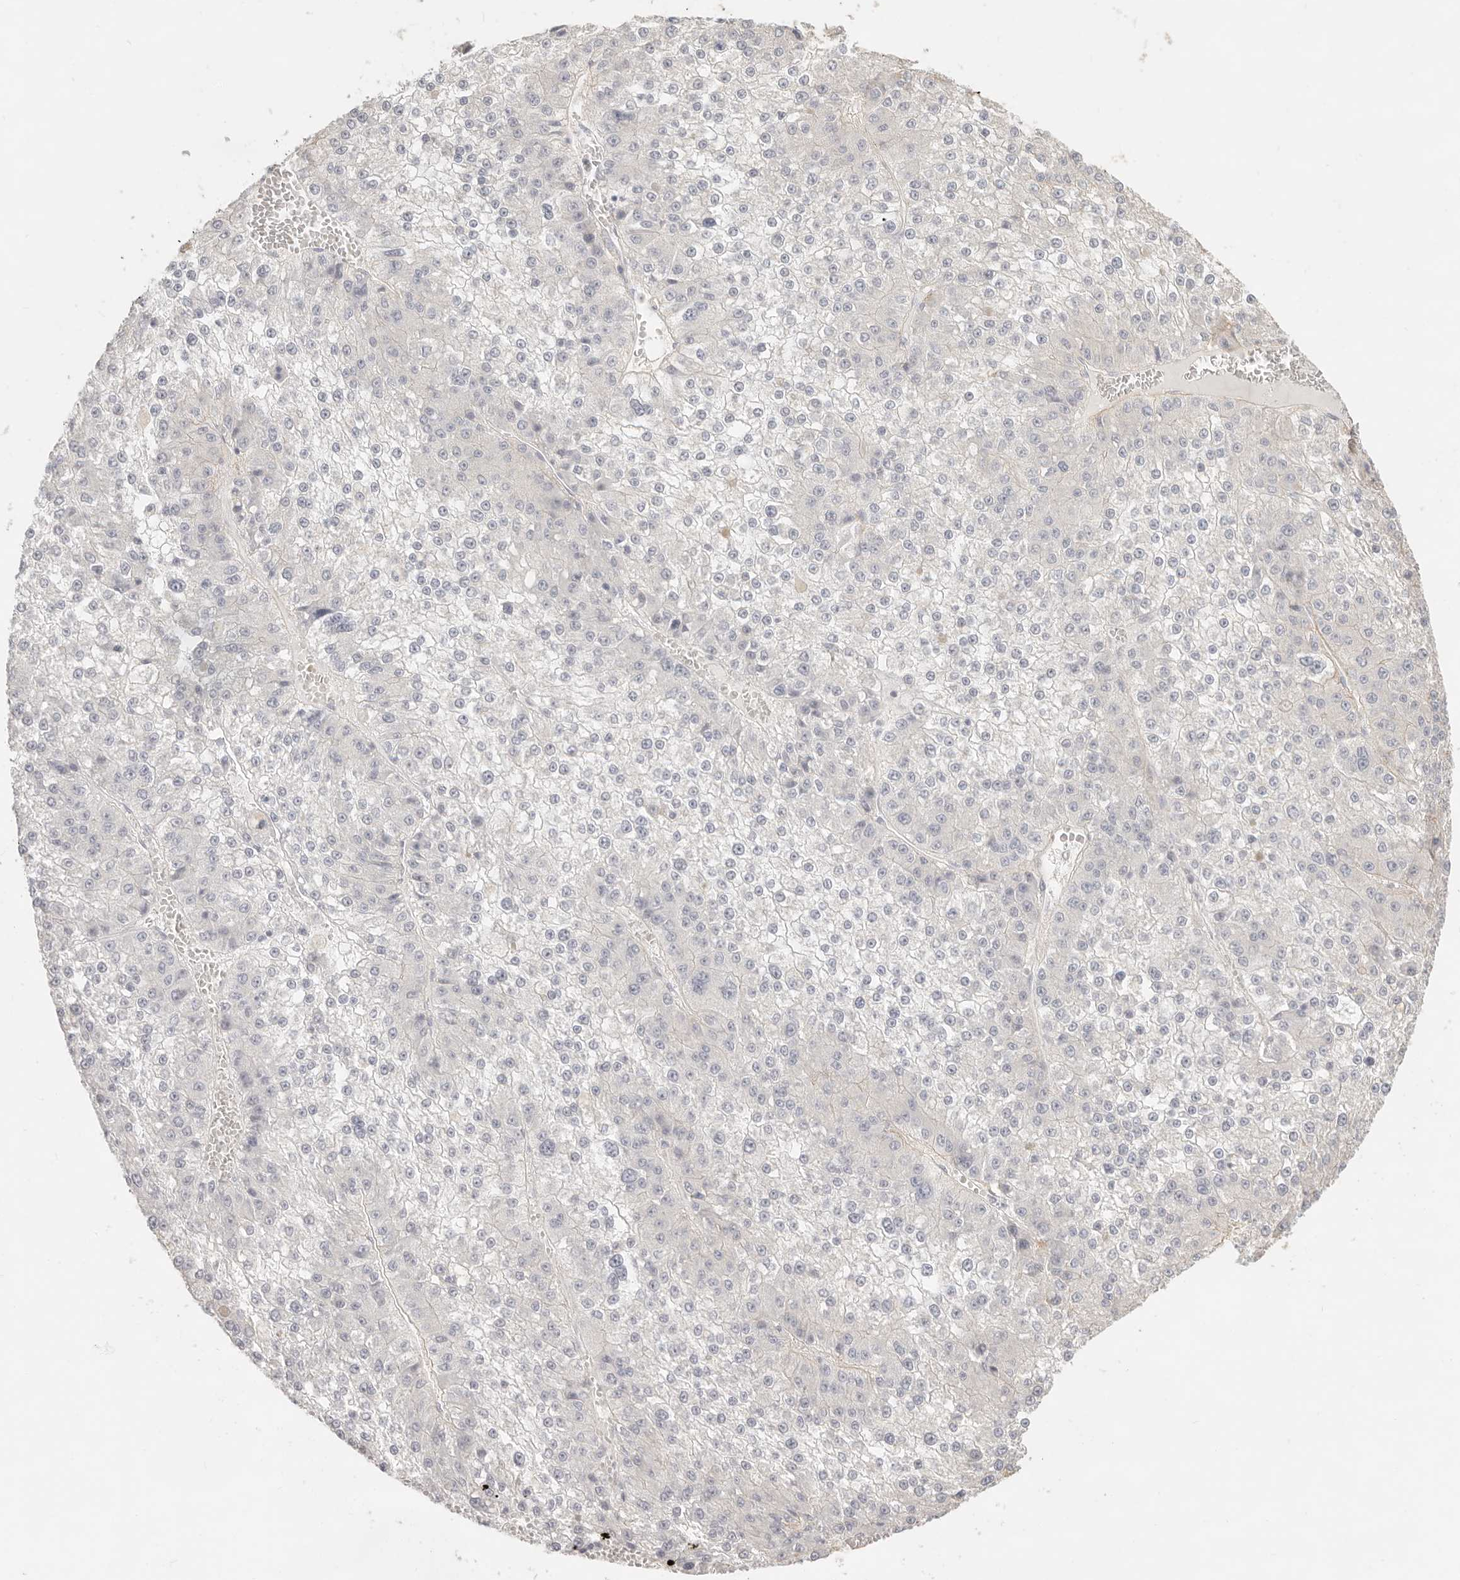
{"staining": {"intensity": "negative", "quantity": "none", "location": "none"}, "tissue": "liver cancer", "cell_type": "Tumor cells", "image_type": "cancer", "snomed": [{"axis": "morphology", "description": "Carcinoma, Hepatocellular, NOS"}, {"axis": "topography", "description": "Liver"}], "caption": "Liver cancer (hepatocellular carcinoma) stained for a protein using IHC demonstrates no positivity tumor cells.", "gene": "EPCAM", "patient": {"sex": "female", "age": 73}}